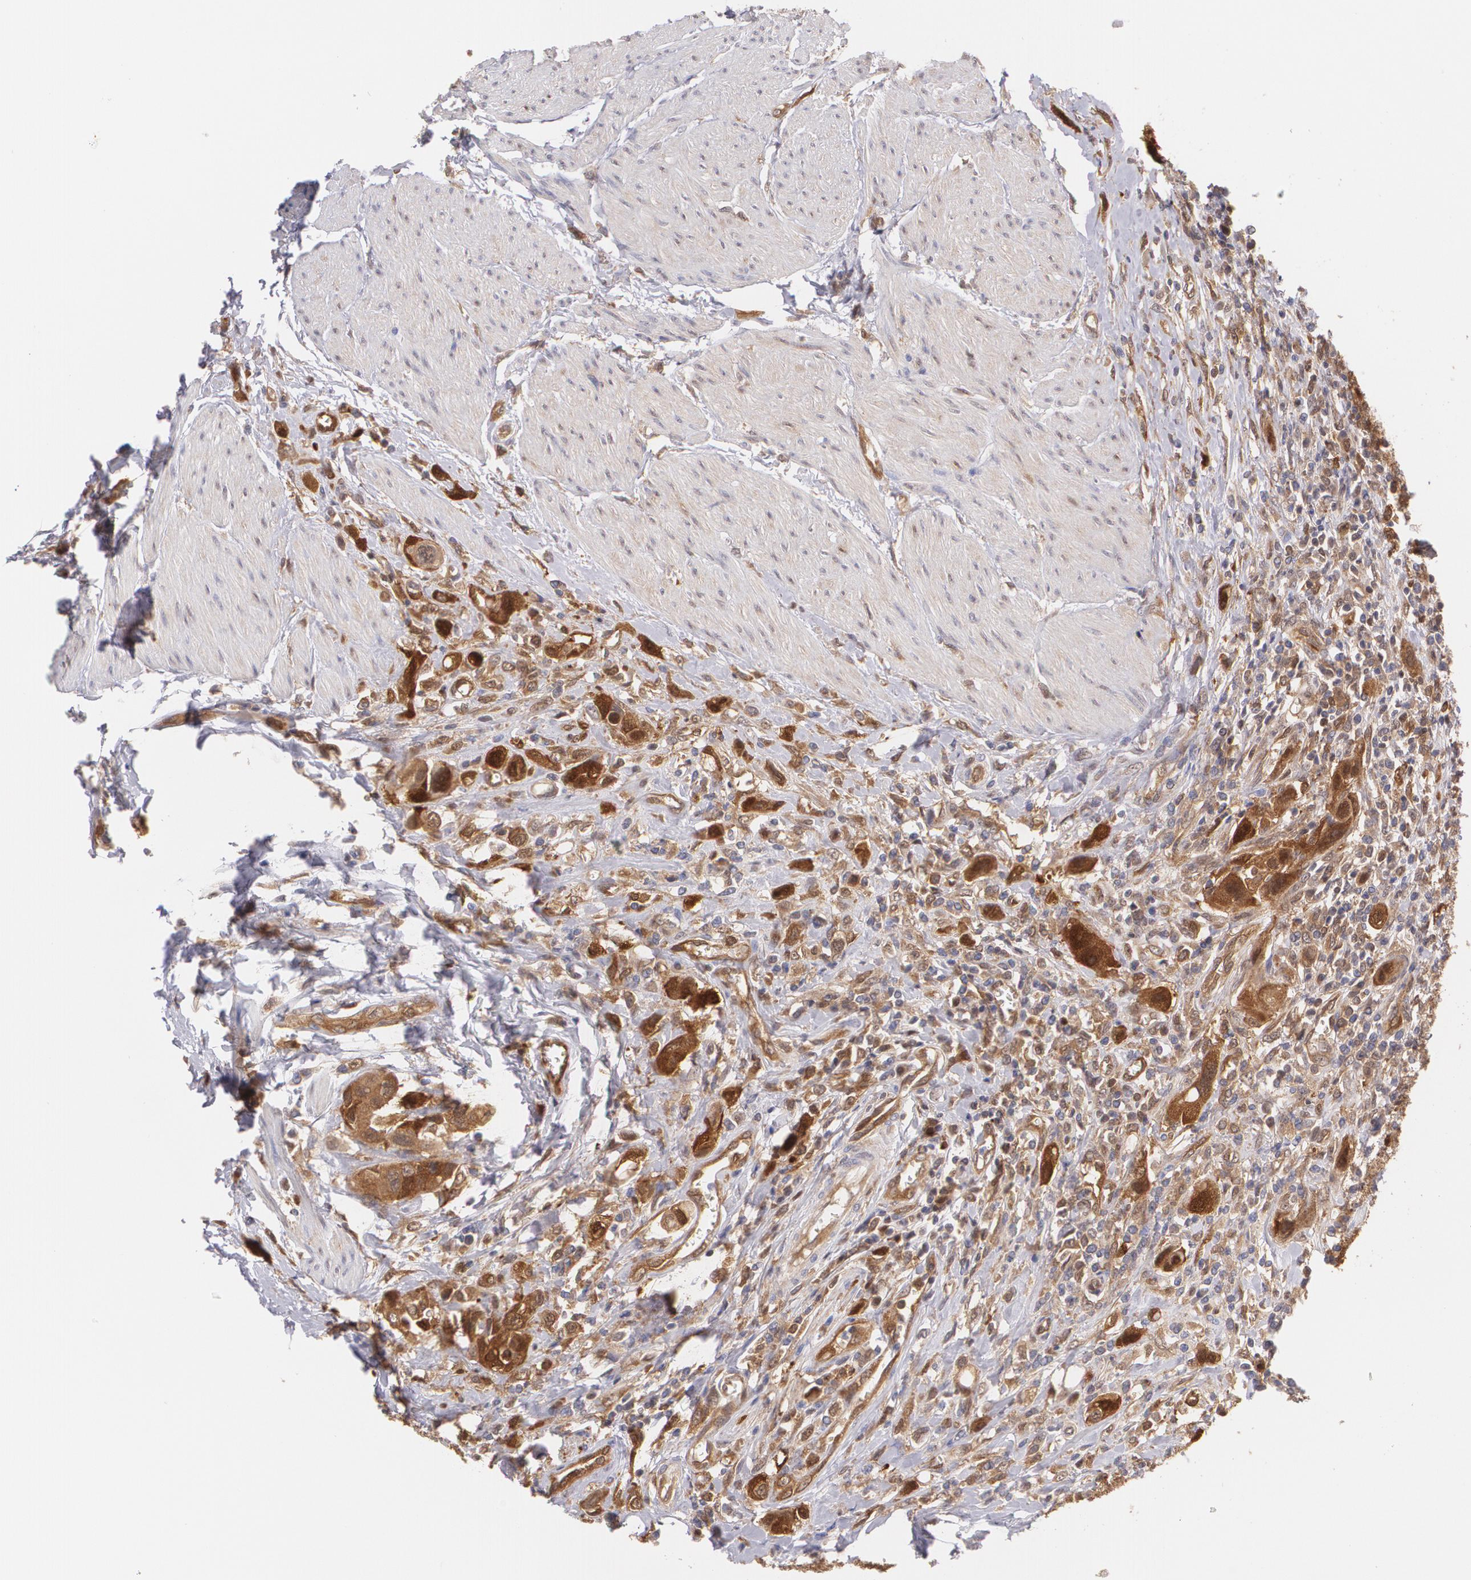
{"staining": {"intensity": "strong", "quantity": ">75%", "location": "cytoplasmic/membranous,nuclear"}, "tissue": "urothelial cancer", "cell_type": "Tumor cells", "image_type": "cancer", "snomed": [{"axis": "morphology", "description": "Urothelial carcinoma, High grade"}, {"axis": "topography", "description": "Urinary bladder"}], "caption": "The histopathology image exhibits a brown stain indicating the presence of a protein in the cytoplasmic/membranous and nuclear of tumor cells in urothelial cancer.", "gene": "HSPH1", "patient": {"sex": "male", "age": 50}}